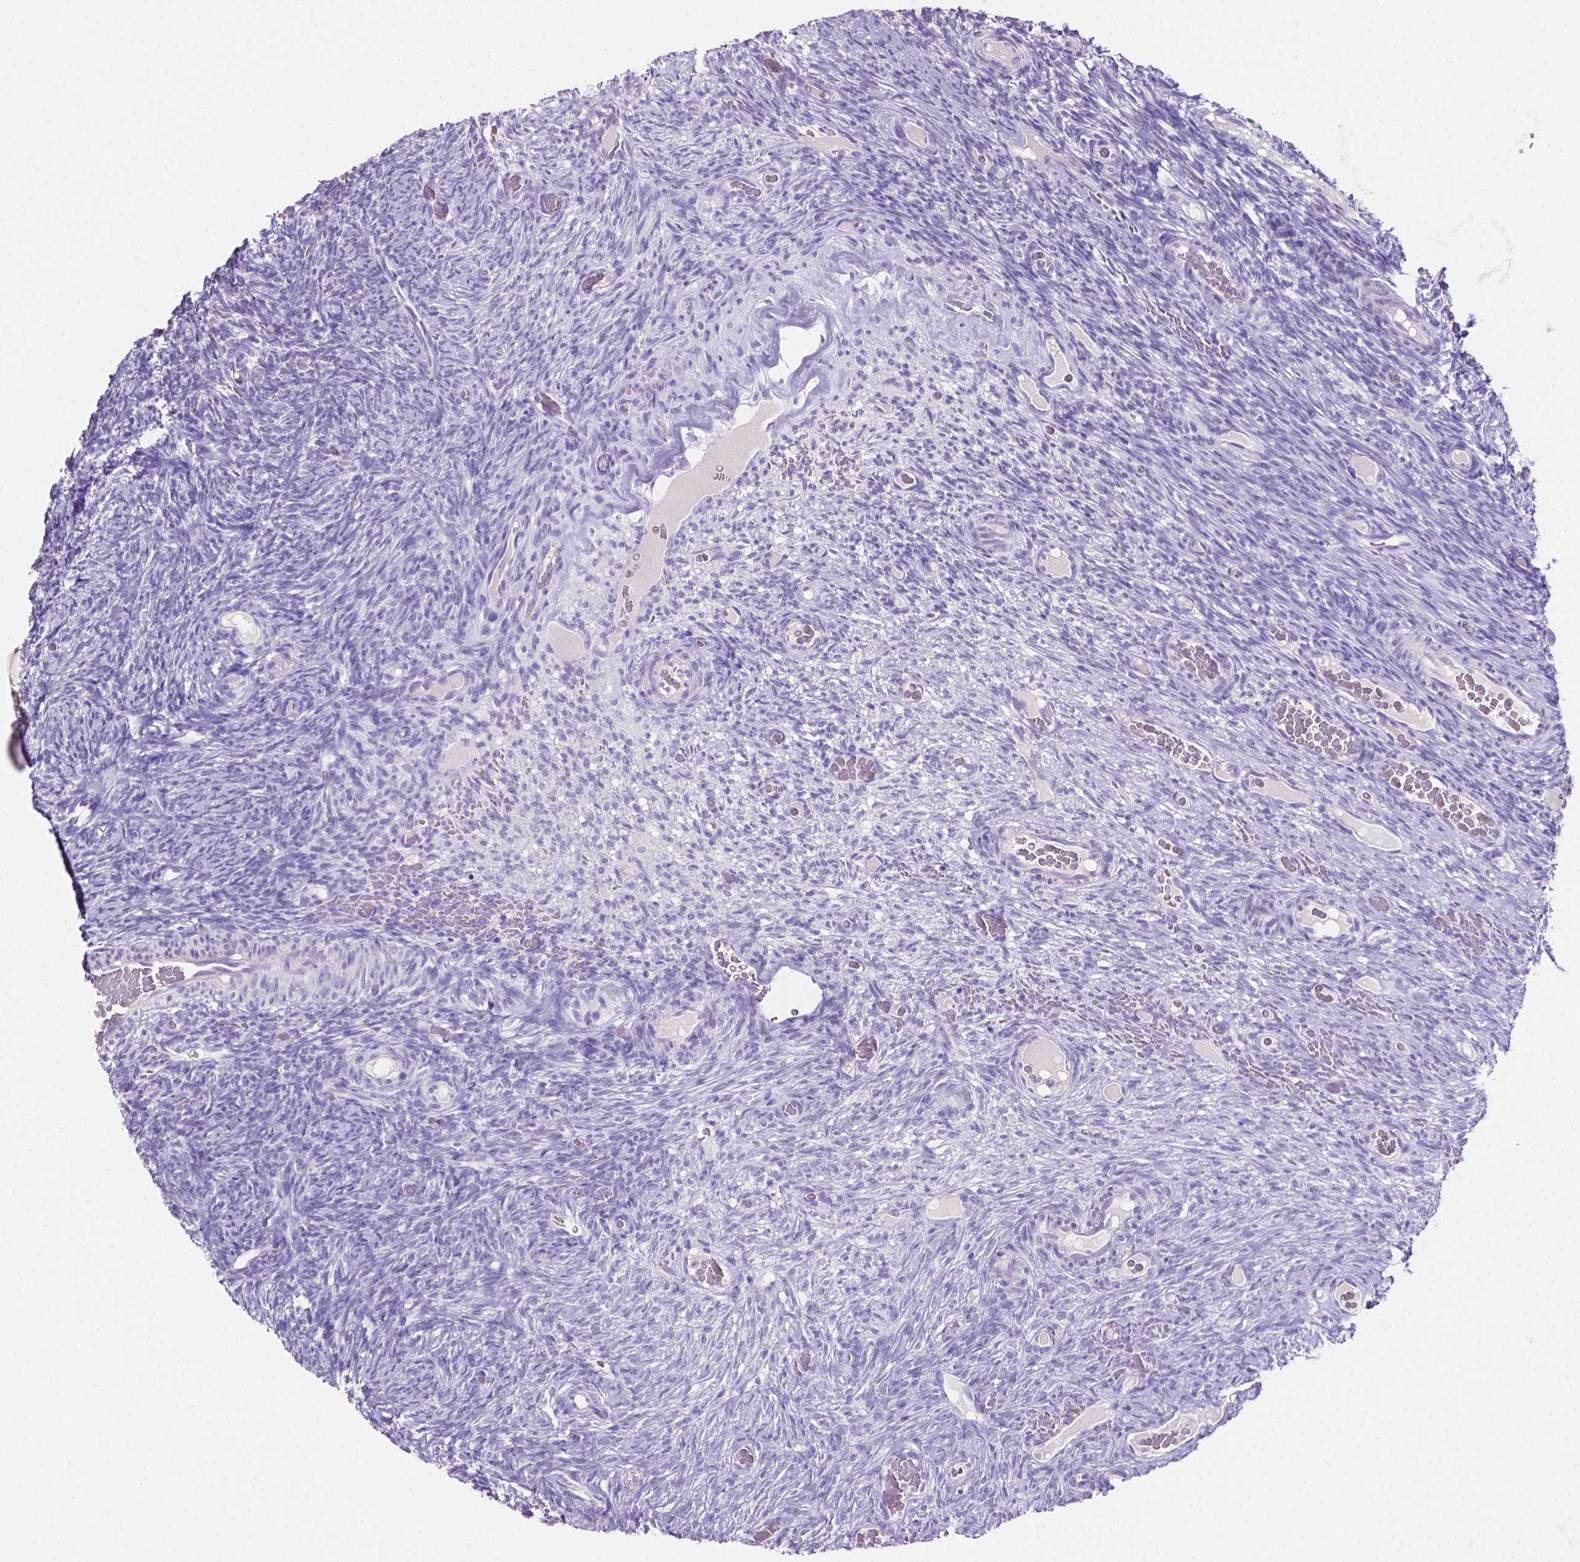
{"staining": {"intensity": "negative", "quantity": "none", "location": "none"}, "tissue": "ovary", "cell_type": "Ovarian stroma cells", "image_type": "normal", "snomed": [{"axis": "morphology", "description": "Normal tissue, NOS"}, {"axis": "topography", "description": "Ovary"}], "caption": "This is a micrograph of IHC staining of unremarkable ovary, which shows no positivity in ovarian stroma cells.", "gene": "SLC22A2", "patient": {"sex": "female", "age": 34}}